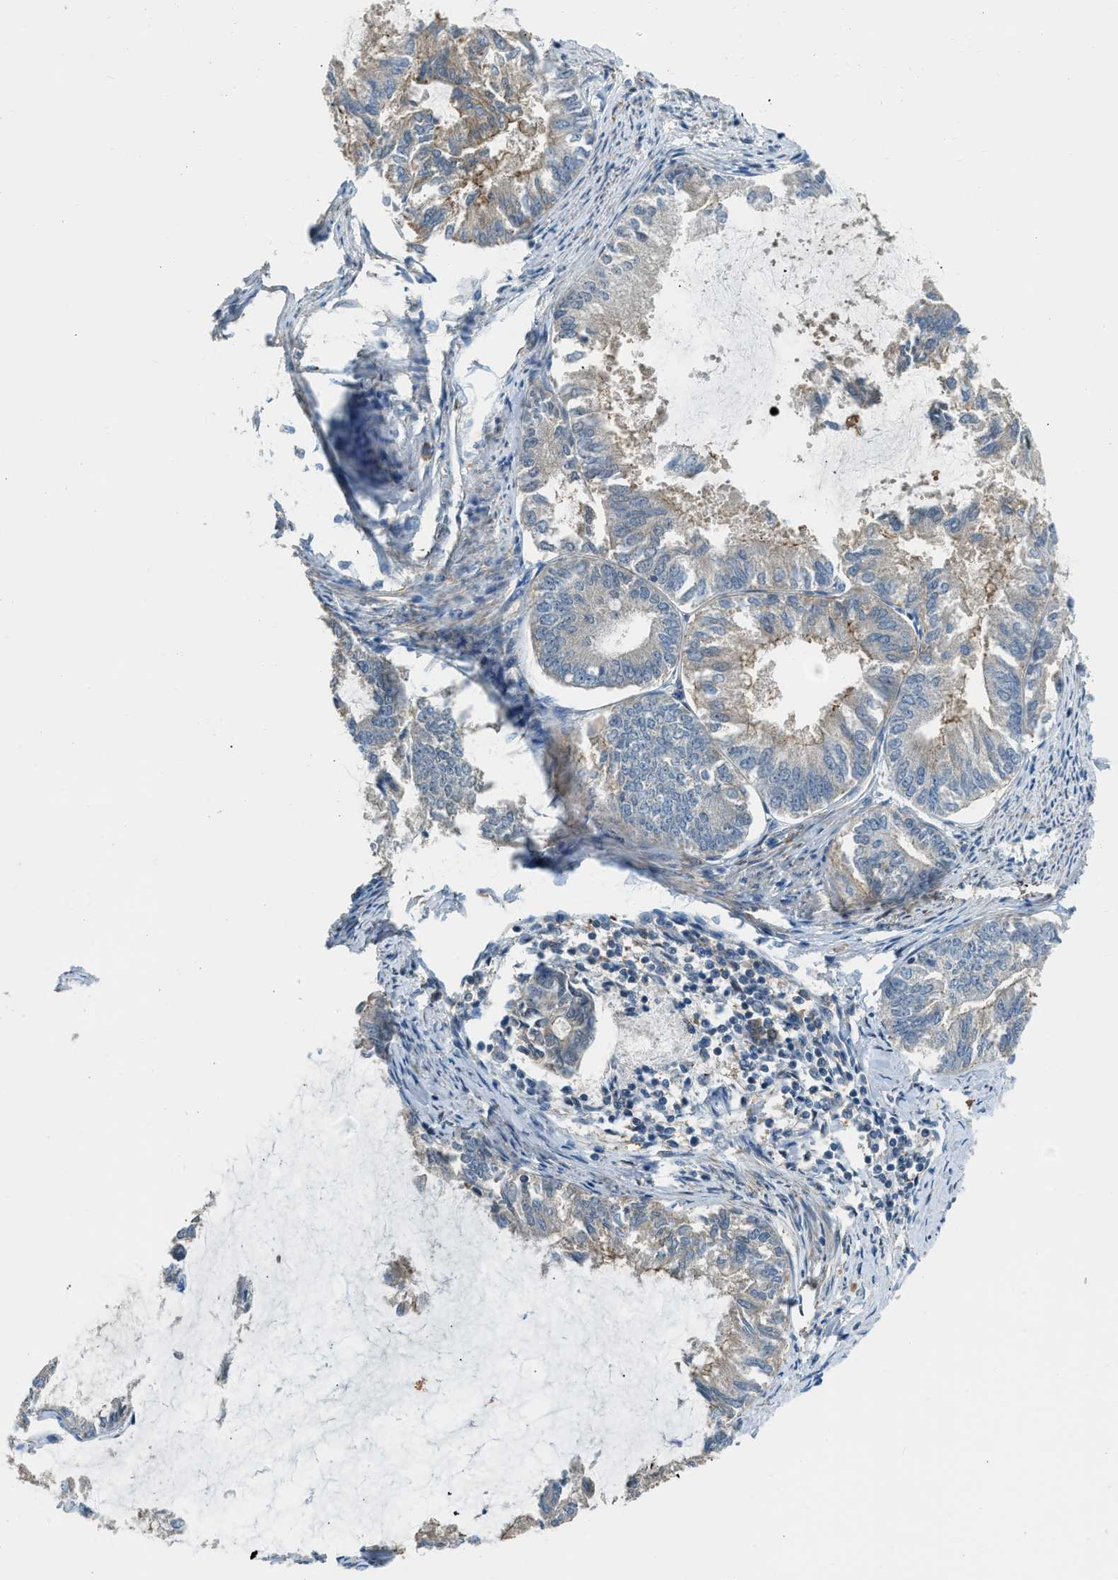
{"staining": {"intensity": "weak", "quantity": "25%-75%", "location": "cytoplasmic/membranous"}, "tissue": "endometrial cancer", "cell_type": "Tumor cells", "image_type": "cancer", "snomed": [{"axis": "morphology", "description": "Adenocarcinoma, NOS"}, {"axis": "topography", "description": "Endometrium"}], "caption": "This is an image of immunohistochemistry (IHC) staining of endometrial cancer, which shows weak positivity in the cytoplasmic/membranous of tumor cells.", "gene": "SESN2", "patient": {"sex": "female", "age": 86}}